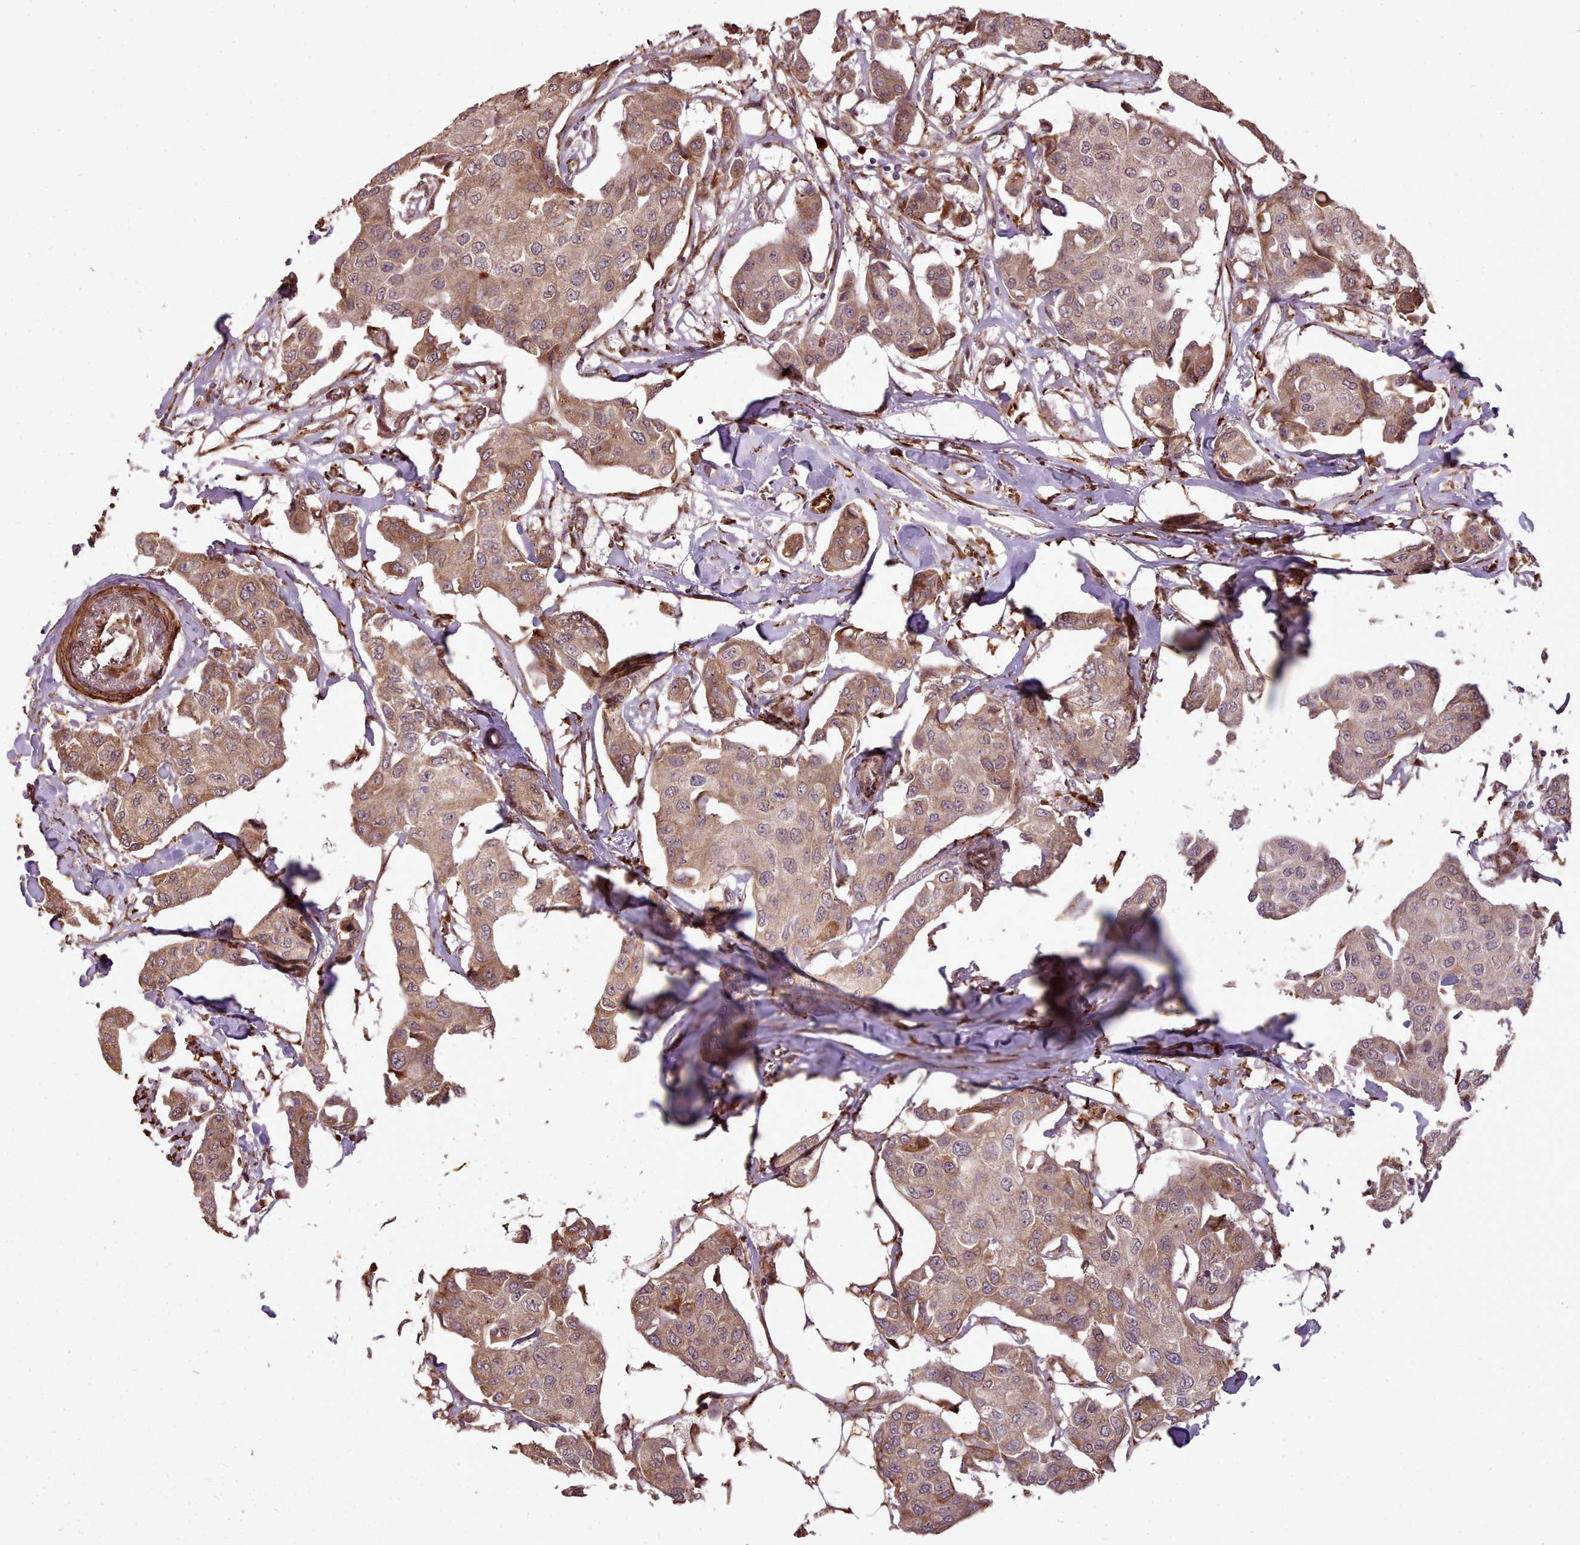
{"staining": {"intensity": "moderate", "quantity": ">75%", "location": "cytoplasmic/membranous,nuclear"}, "tissue": "breast cancer", "cell_type": "Tumor cells", "image_type": "cancer", "snomed": [{"axis": "morphology", "description": "Duct carcinoma"}, {"axis": "topography", "description": "Breast"}, {"axis": "topography", "description": "Lymph node"}], "caption": "Brown immunohistochemical staining in breast cancer (intraductal carcinoma) exhibits moderate cytoplasmic/membranous and nuclear positivity in approximately >75% of tumor cells.", "gene": "CABP1", "patient": {"sex": "female", "age": 80}}